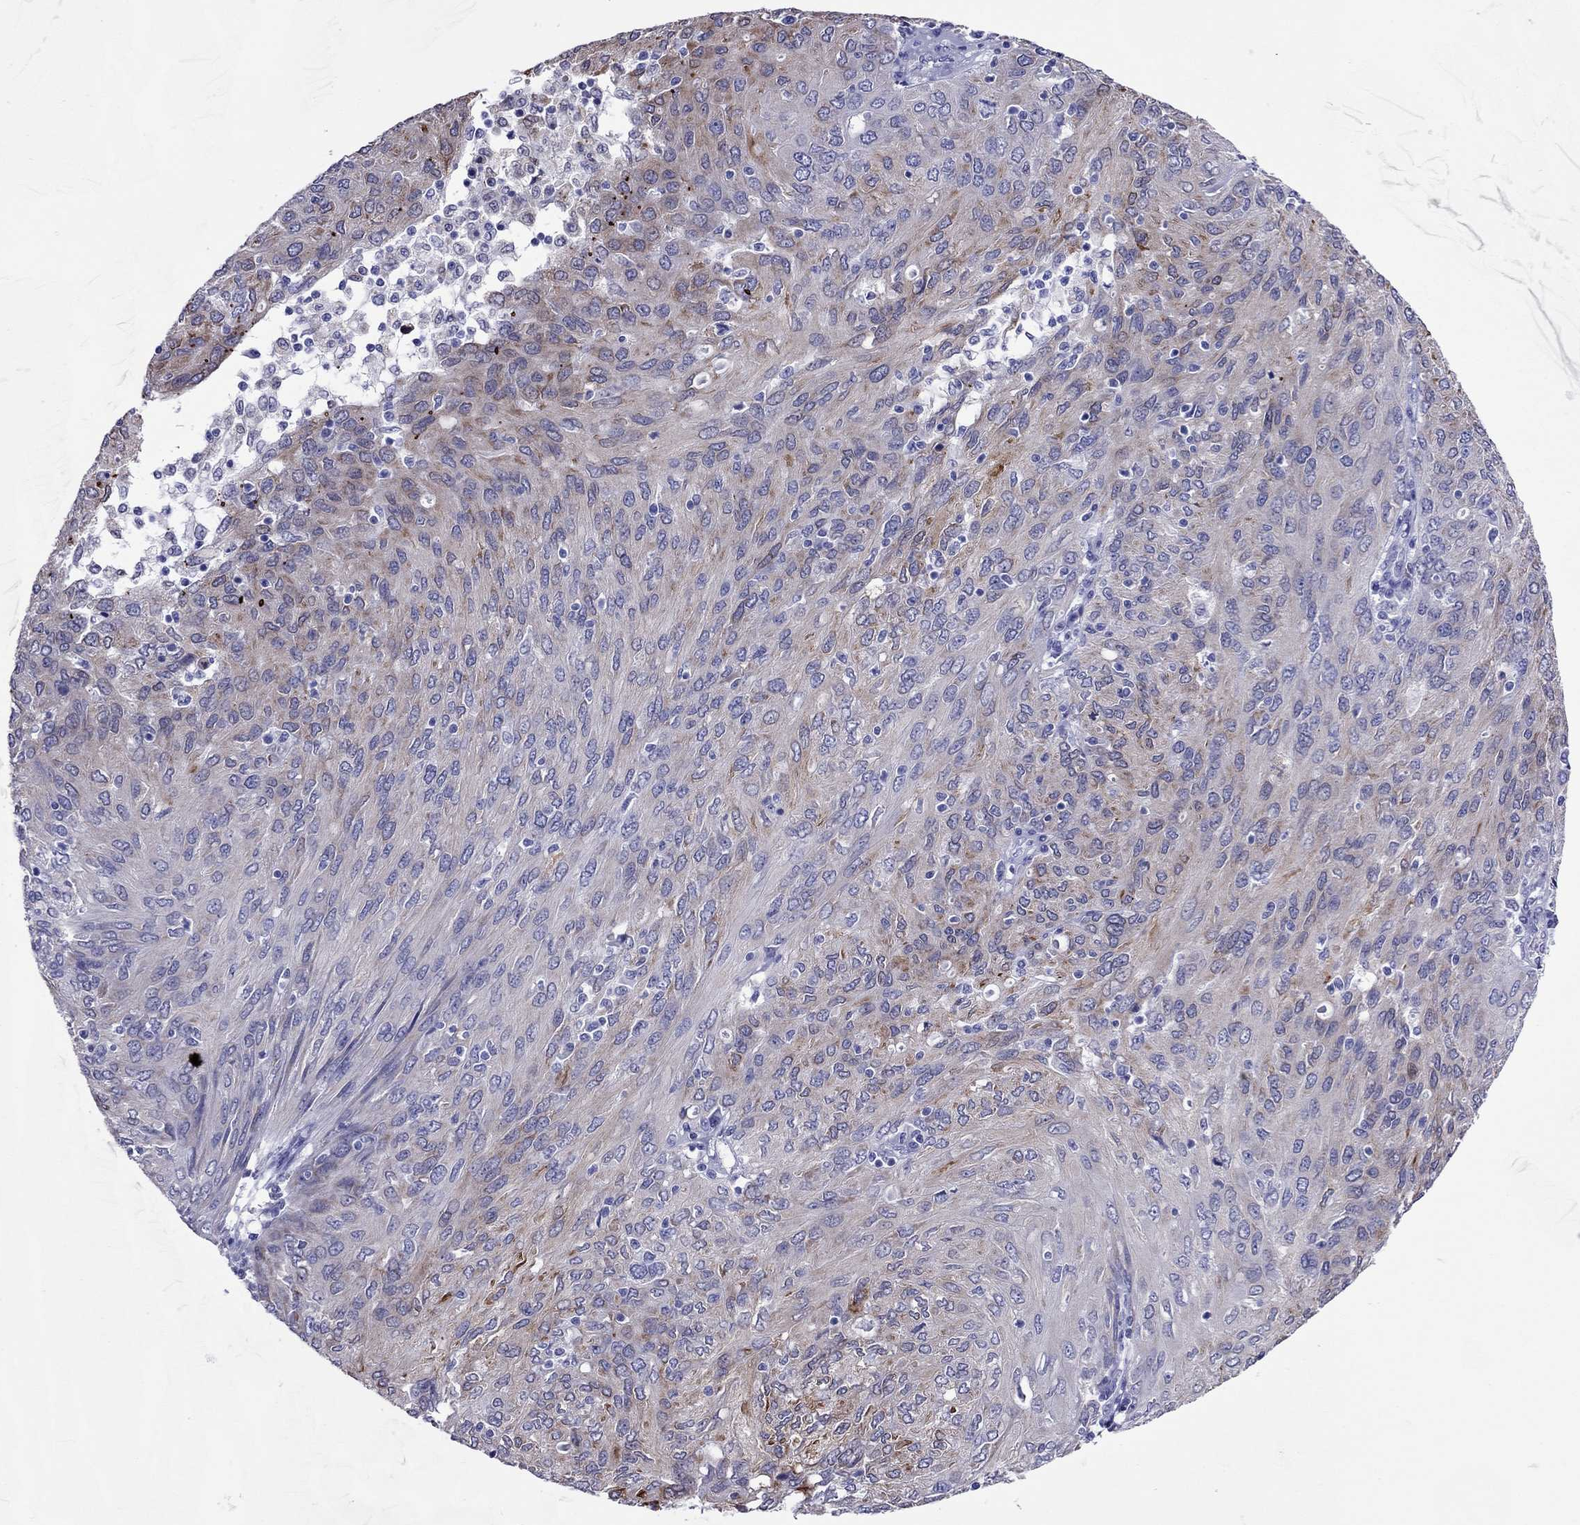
{"staining": {"intensity": "weak", "quantity": "<25%", "location": "cytoplasmic/membranous"}, "tissue": "ovarian cancer", "cell_type": "Tumor cells", "image_type": "cancer", "snomed": [{"axis": "morphology", "description": "Carcinoma, endometroid"}, {"axis": "topography", "description": "Ovary"}], "caption": "This image is of ovarian cancer stained with IHC to label a protein in brown with the nuclei are counter-stained blue. There is no expression in tumor cells. (Immunohistochemistry (ihc), brightfield microscopy, high magnification).", "gene": "ADORA2A", "patient": {"sex": "female", "age": 50}}